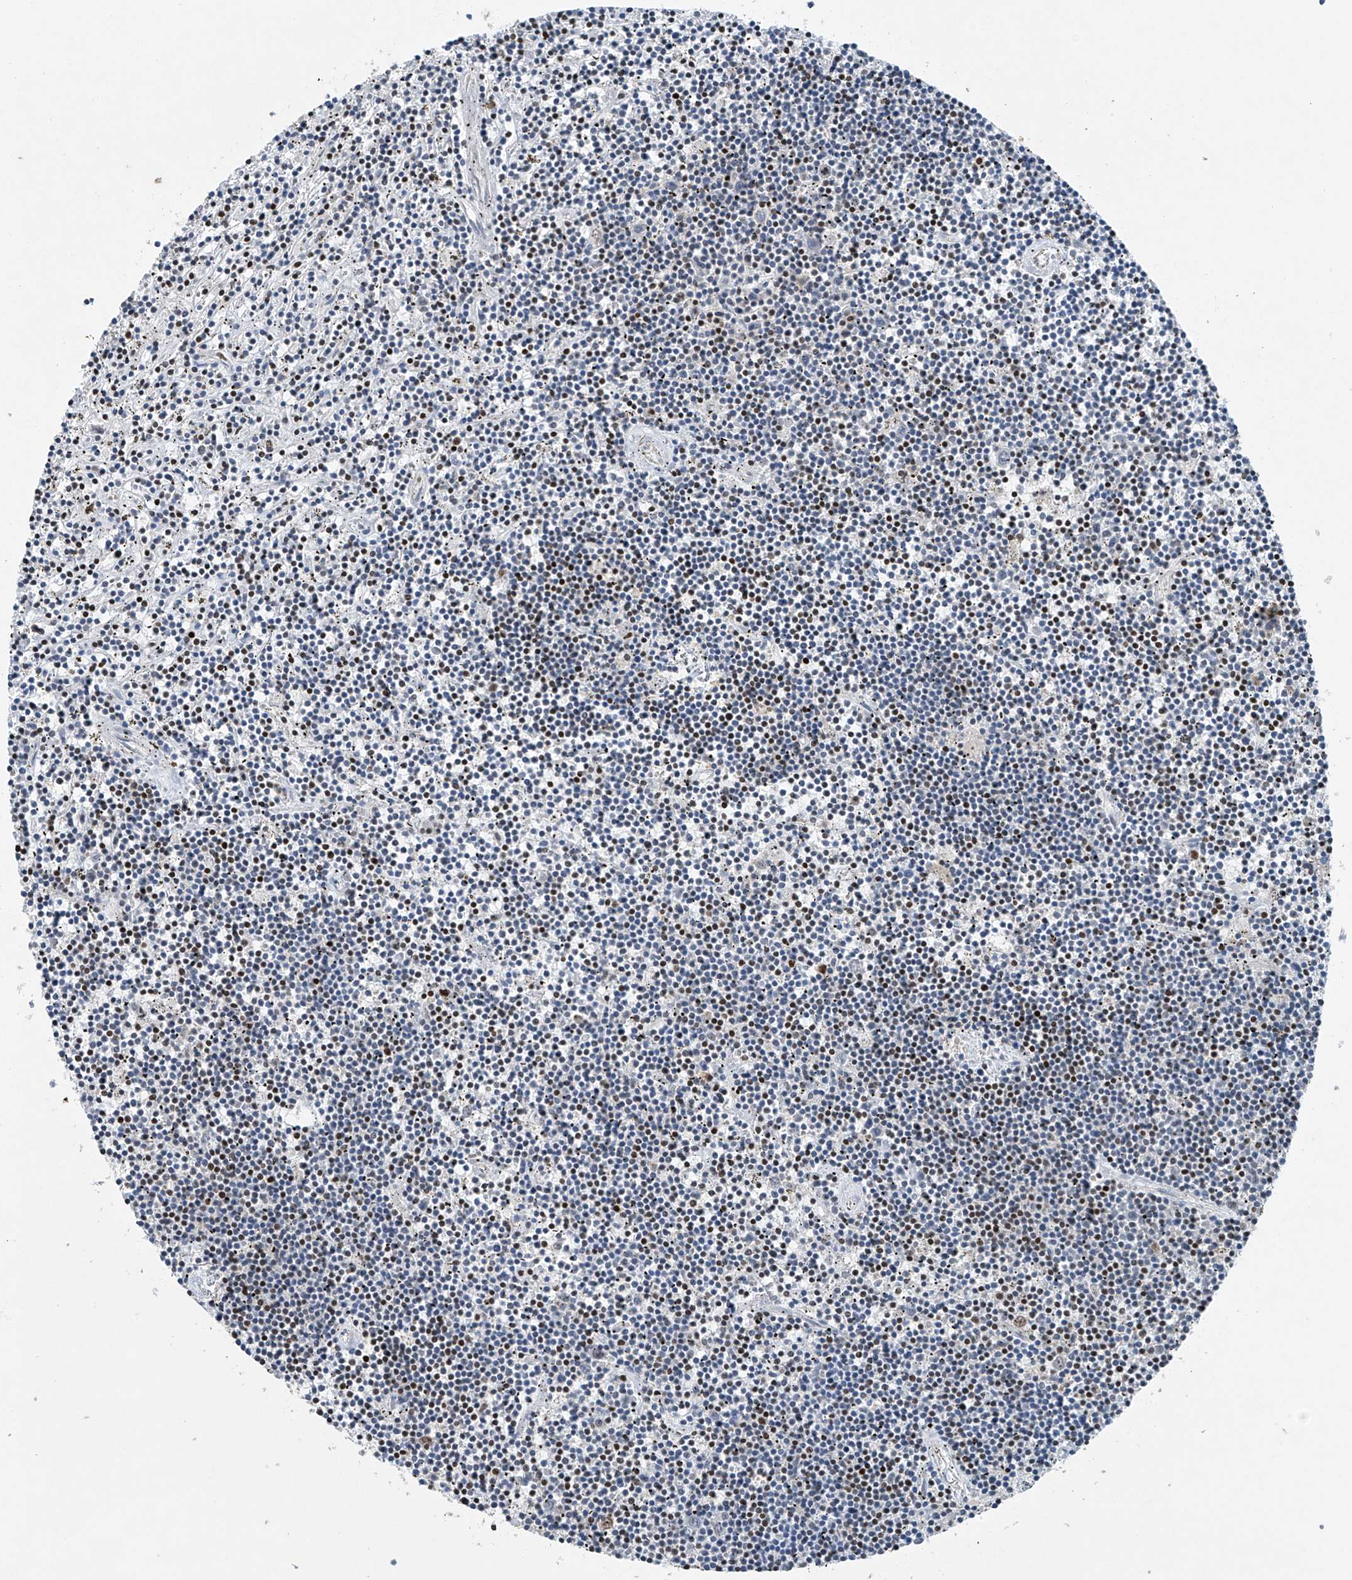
{"staining": {"intensity": "weak", "quantity": "<25%", "location": "nuclear"}, "tissue": "lymphoma", "cell_type": "Tumor cells", "image_type": "cancer", "snomed": [{"axis": "morphology", "description": "Malignant lymphoma, non-Hodgkin's type, Low grade"}, {"axis": "topography", "description": "Spleen"}], "caption": "Low-grade malignant lymphoma, non-Hodgkin's type was stained to show a protein in brown. There is no significant staining in tumor cells.", "gene": "TAF8", "patient": {"sex": "male", "age": 76}}